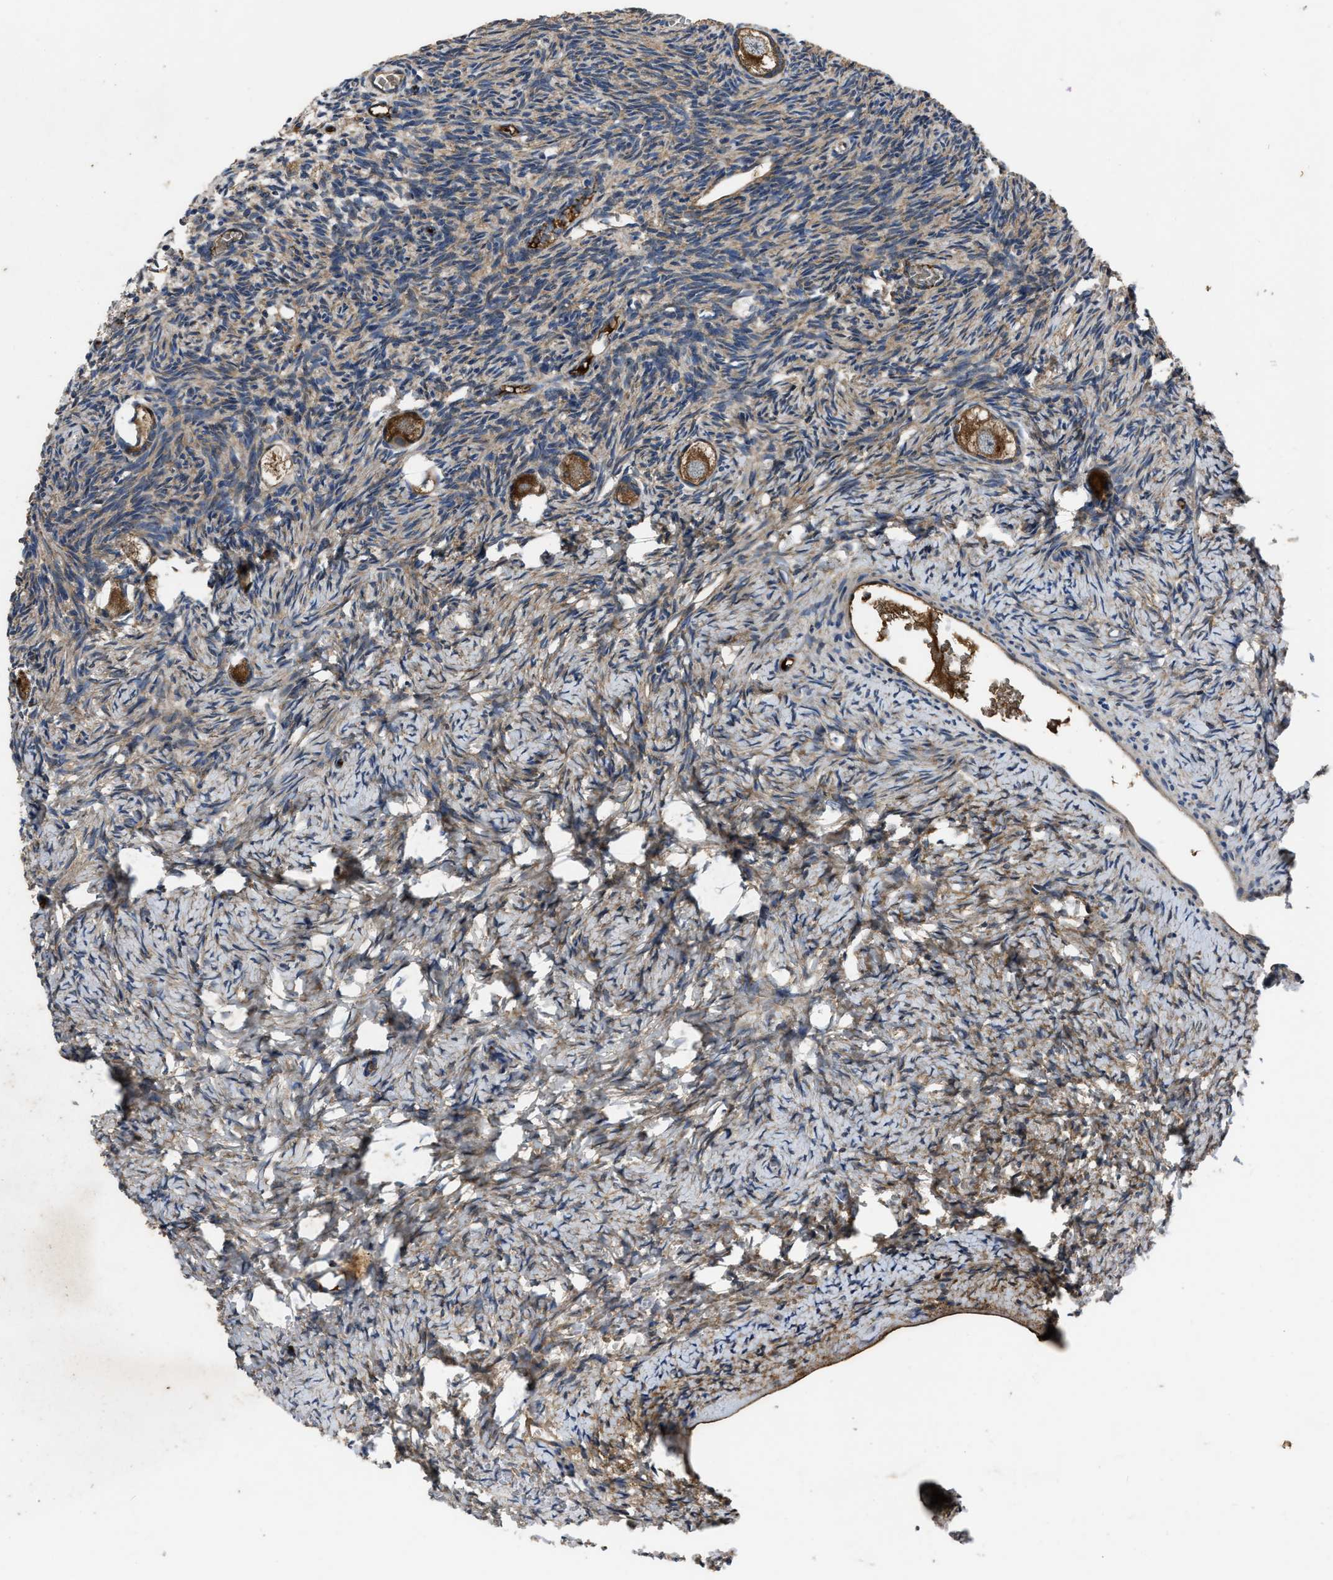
{"staining": {"intensity": "strong", "quantity": ">75%", "location": "cytoplasmic/membranous"}, "tissue": "ovary", "cell_type": "Follicle cells", "image_type": "normal", "snomed": [{"axis": "morphology", "description": "Normal tissue, NOS"}, {"axis": "topography", "description": "Ovary"}], "caption": "DAB (3,3'-diaminobenzidine) immunohistochemical staining of unremarkable human ovary displays strong cytoplasmic/membranous protein staining in approximately >75% of follicle cells.", "gene": "ERC1", "patient": {"sex": "female", "age": 27}}